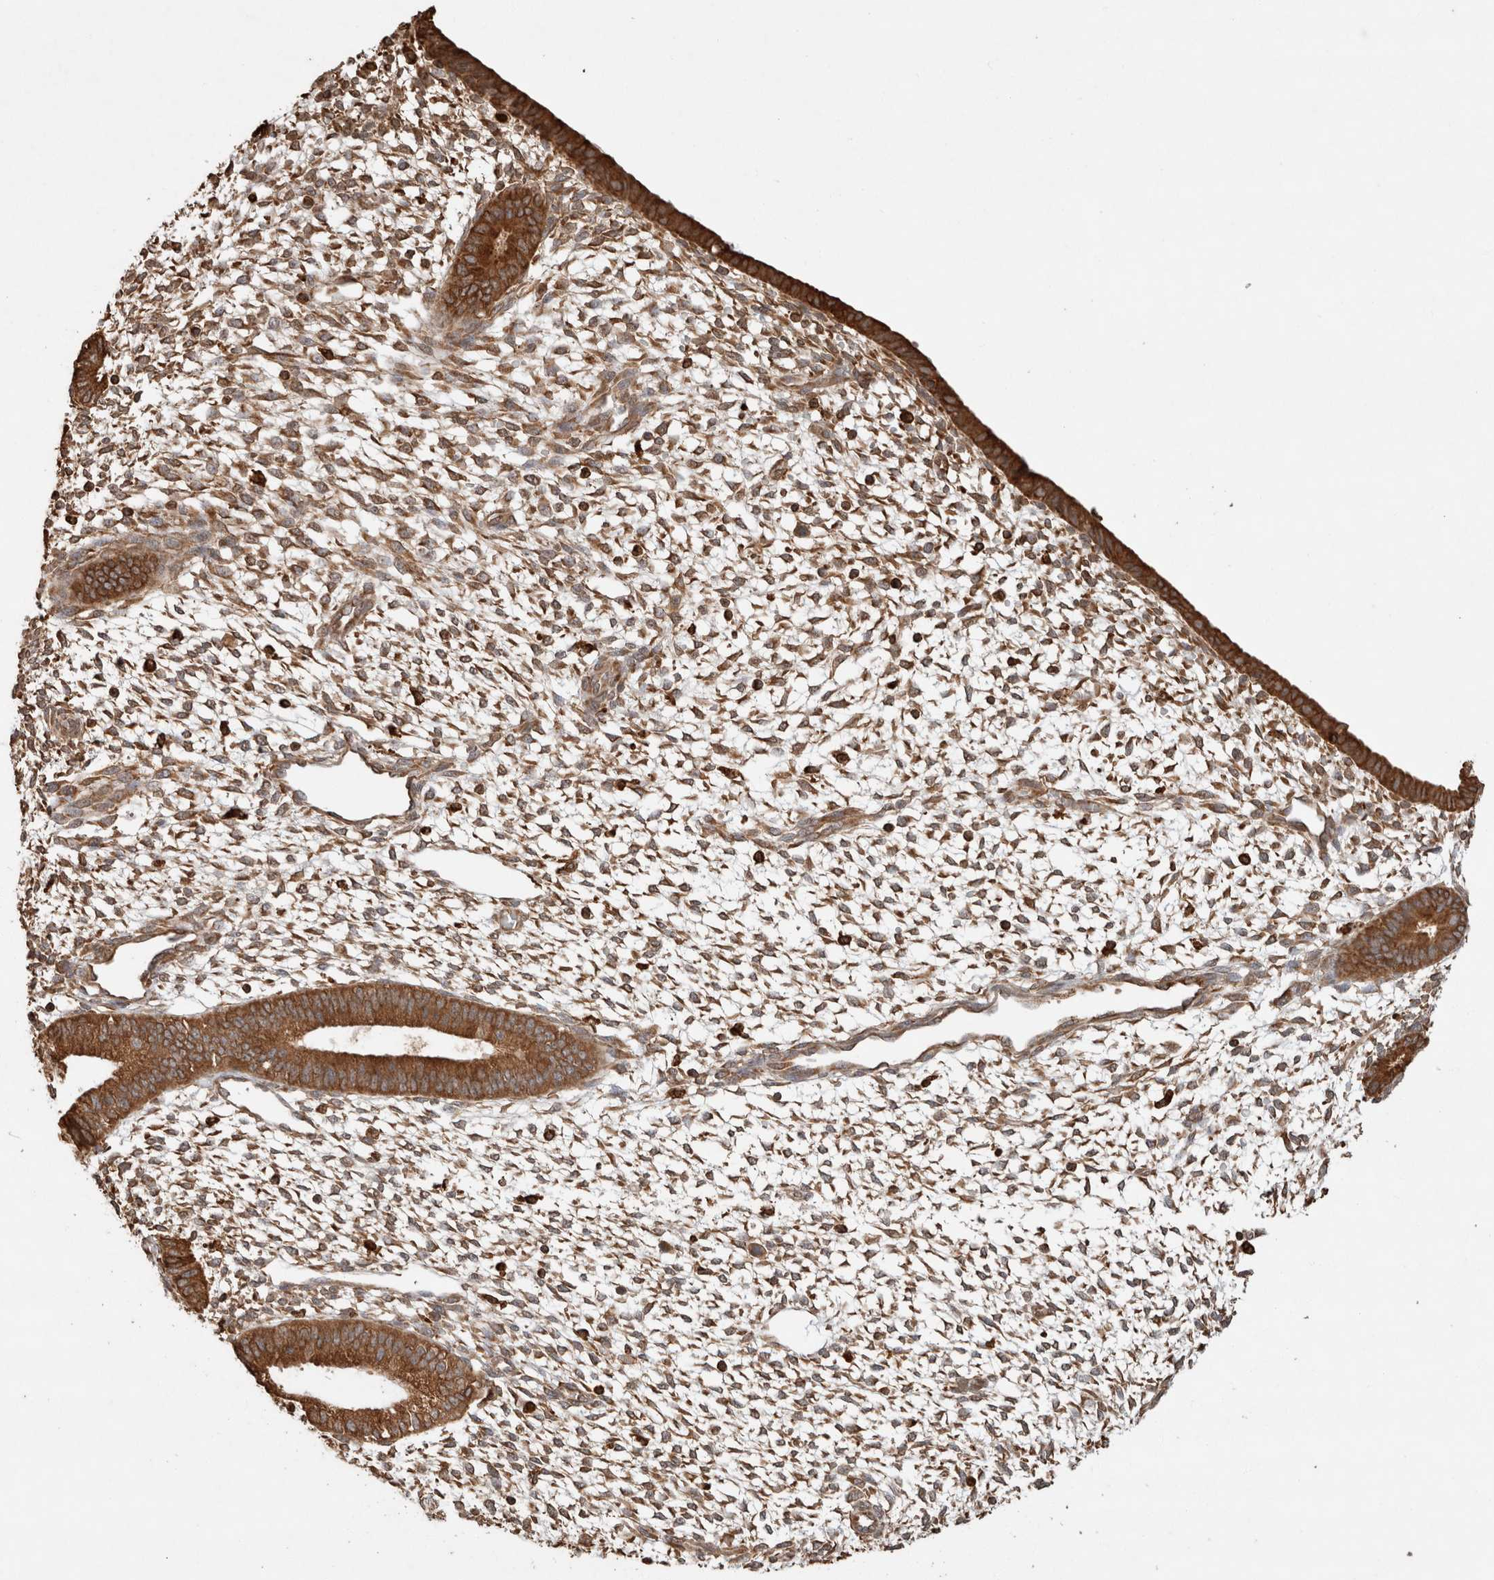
{"staining": {"intensity": "moderate", "quantity": ">75%", "location": "cytoplasmic/membranous"}, "tissue": "endometrium", "cell_type": "Cells in endometrial stroma", "image_type": "normal", "snomed": [{"axis": "morphology", "description": "Normal tissue, NOS"}, {"axis": "topography", "description": "Endometrium"}], "caption": "An immunohistochemistry (IHC) micrograph of normal tissue is shown. Protein staining in brown highlights moderate cytoplasmic/membranous positivity in endometrium within cells in endometrial stroma.", "gene": "ERAP1", "patient": {"sex": "female", "age": 46}}